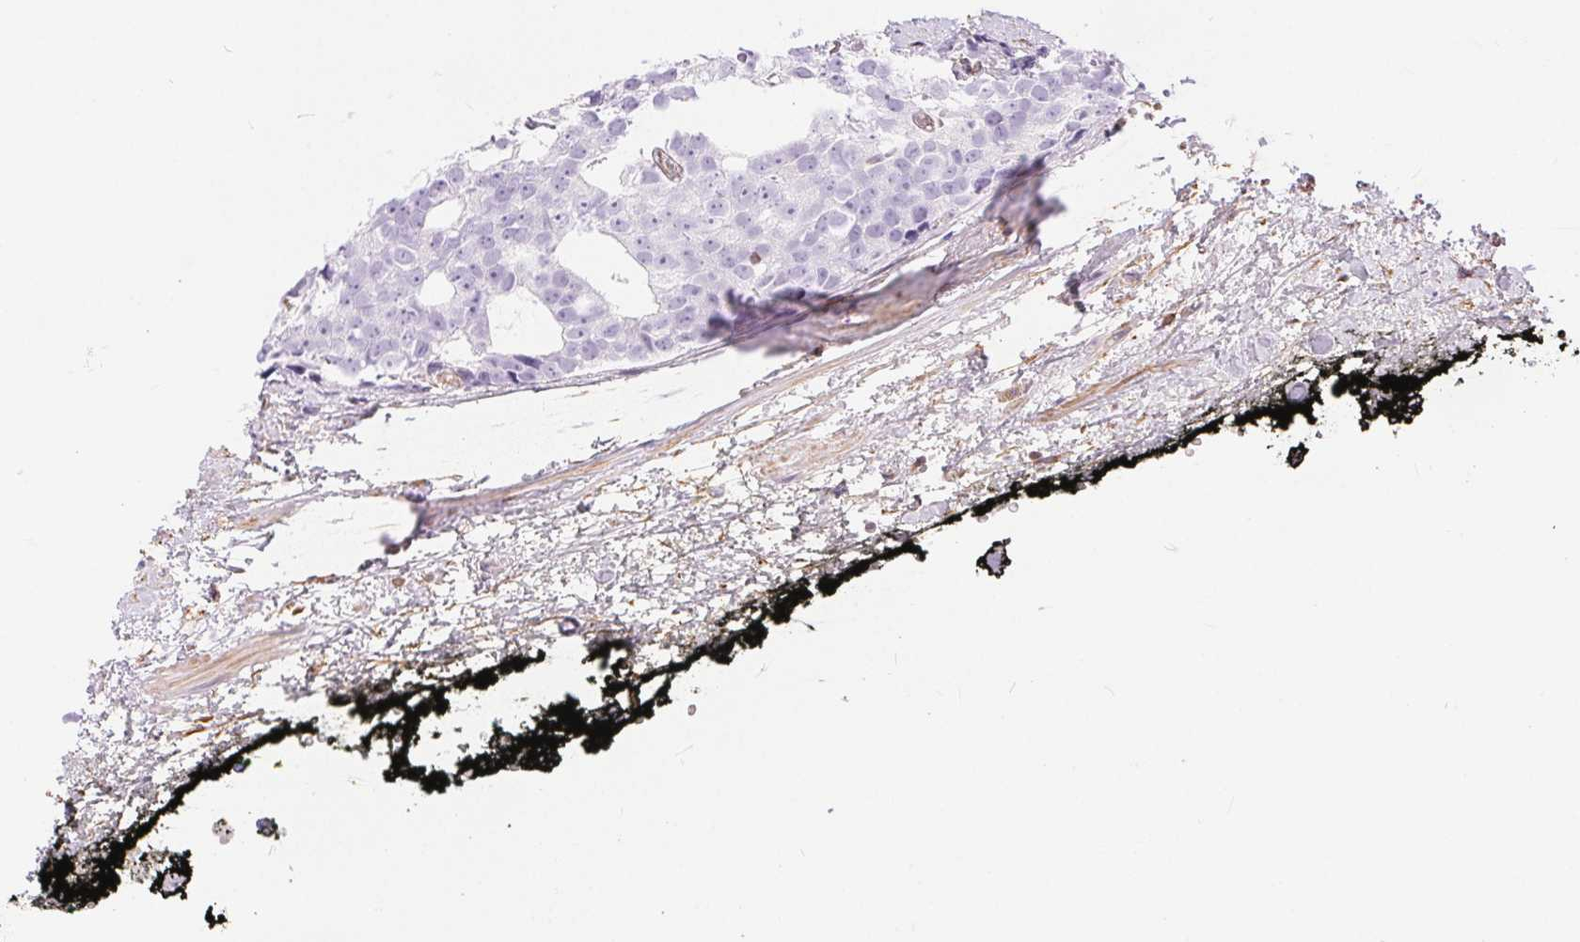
{"staining": {"intensity": "negative", "quantity": "none", "location": "none"}, "tissue": "prostate cancer", "cell_type": "Tumor cells", "image_type": "cancer", "snomed": [{"axis": "morphology", "description": "Adenocarcinoma, High grade"}, {"axis": "topography", "description": "Prostate"}], "caption": "Protein analysis of prostate high-grade adenocarcinoma shows no significant staining in tumor cells. (Brightfield microscopy of DAB immunohistochemistry (IHC) at high magnification).", "gene": "GFAP", "patient": {"sex": "male", "age": 71}}